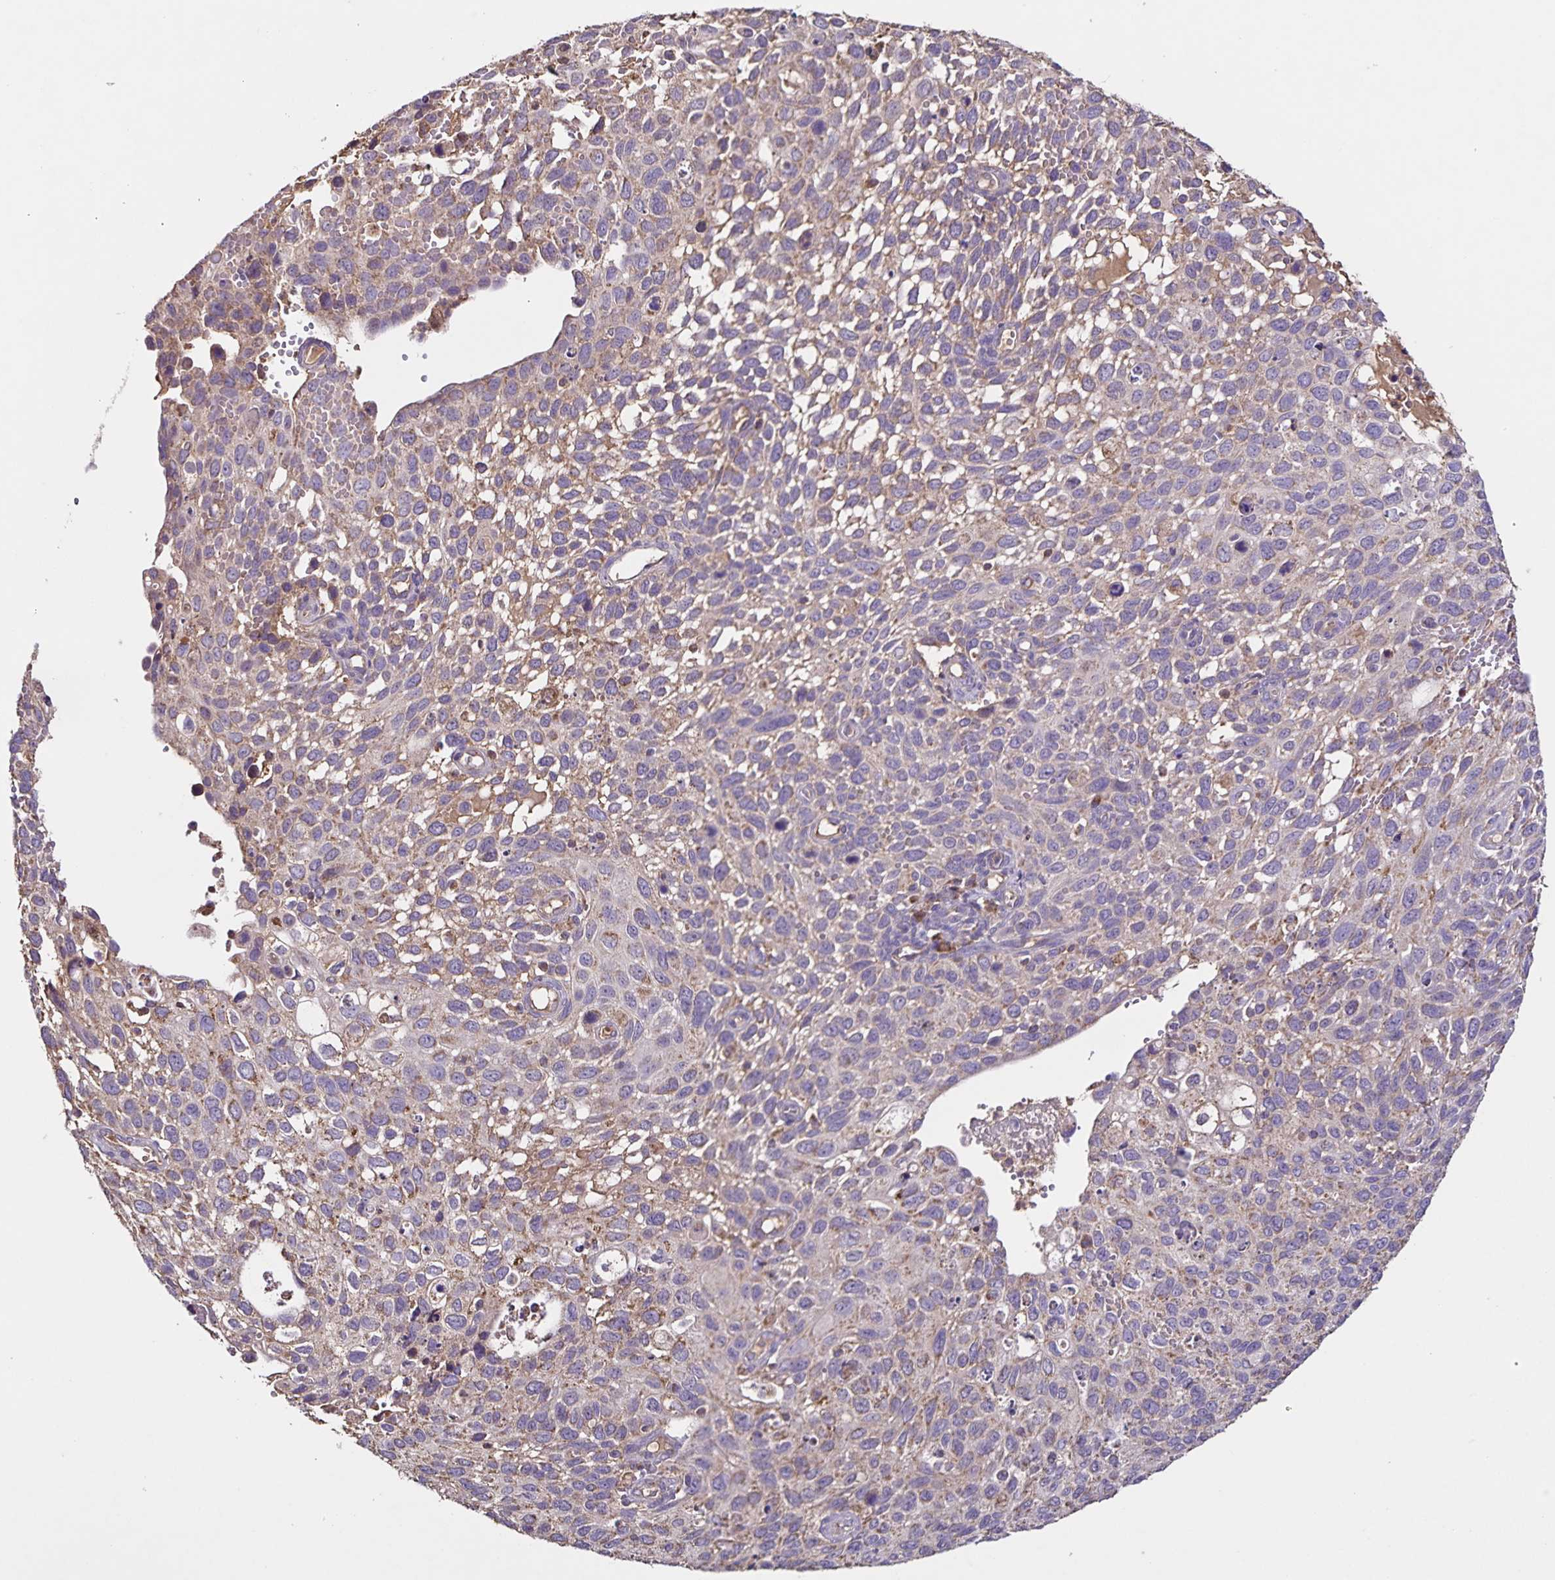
{"staining": {"intensity": "weak", "quantity": "<25%", "location": "cytoplasmic/membranous"}, "tissue": "cervical cancer", "cell_type": "Tumor cells", "image_type": "cancer", "snomed": [{"axis": "morphology", "description": "Squamous cell carcinoma, NOS"}, {"axis": "topography", "description": "Cervix"}], "caption": "A histopathology image of cervical cancer stained for a protein exhibits no brown staining in tumor cells.", "gene": "MAN1A1", "patient": {"sex": "female", "age": 70}}